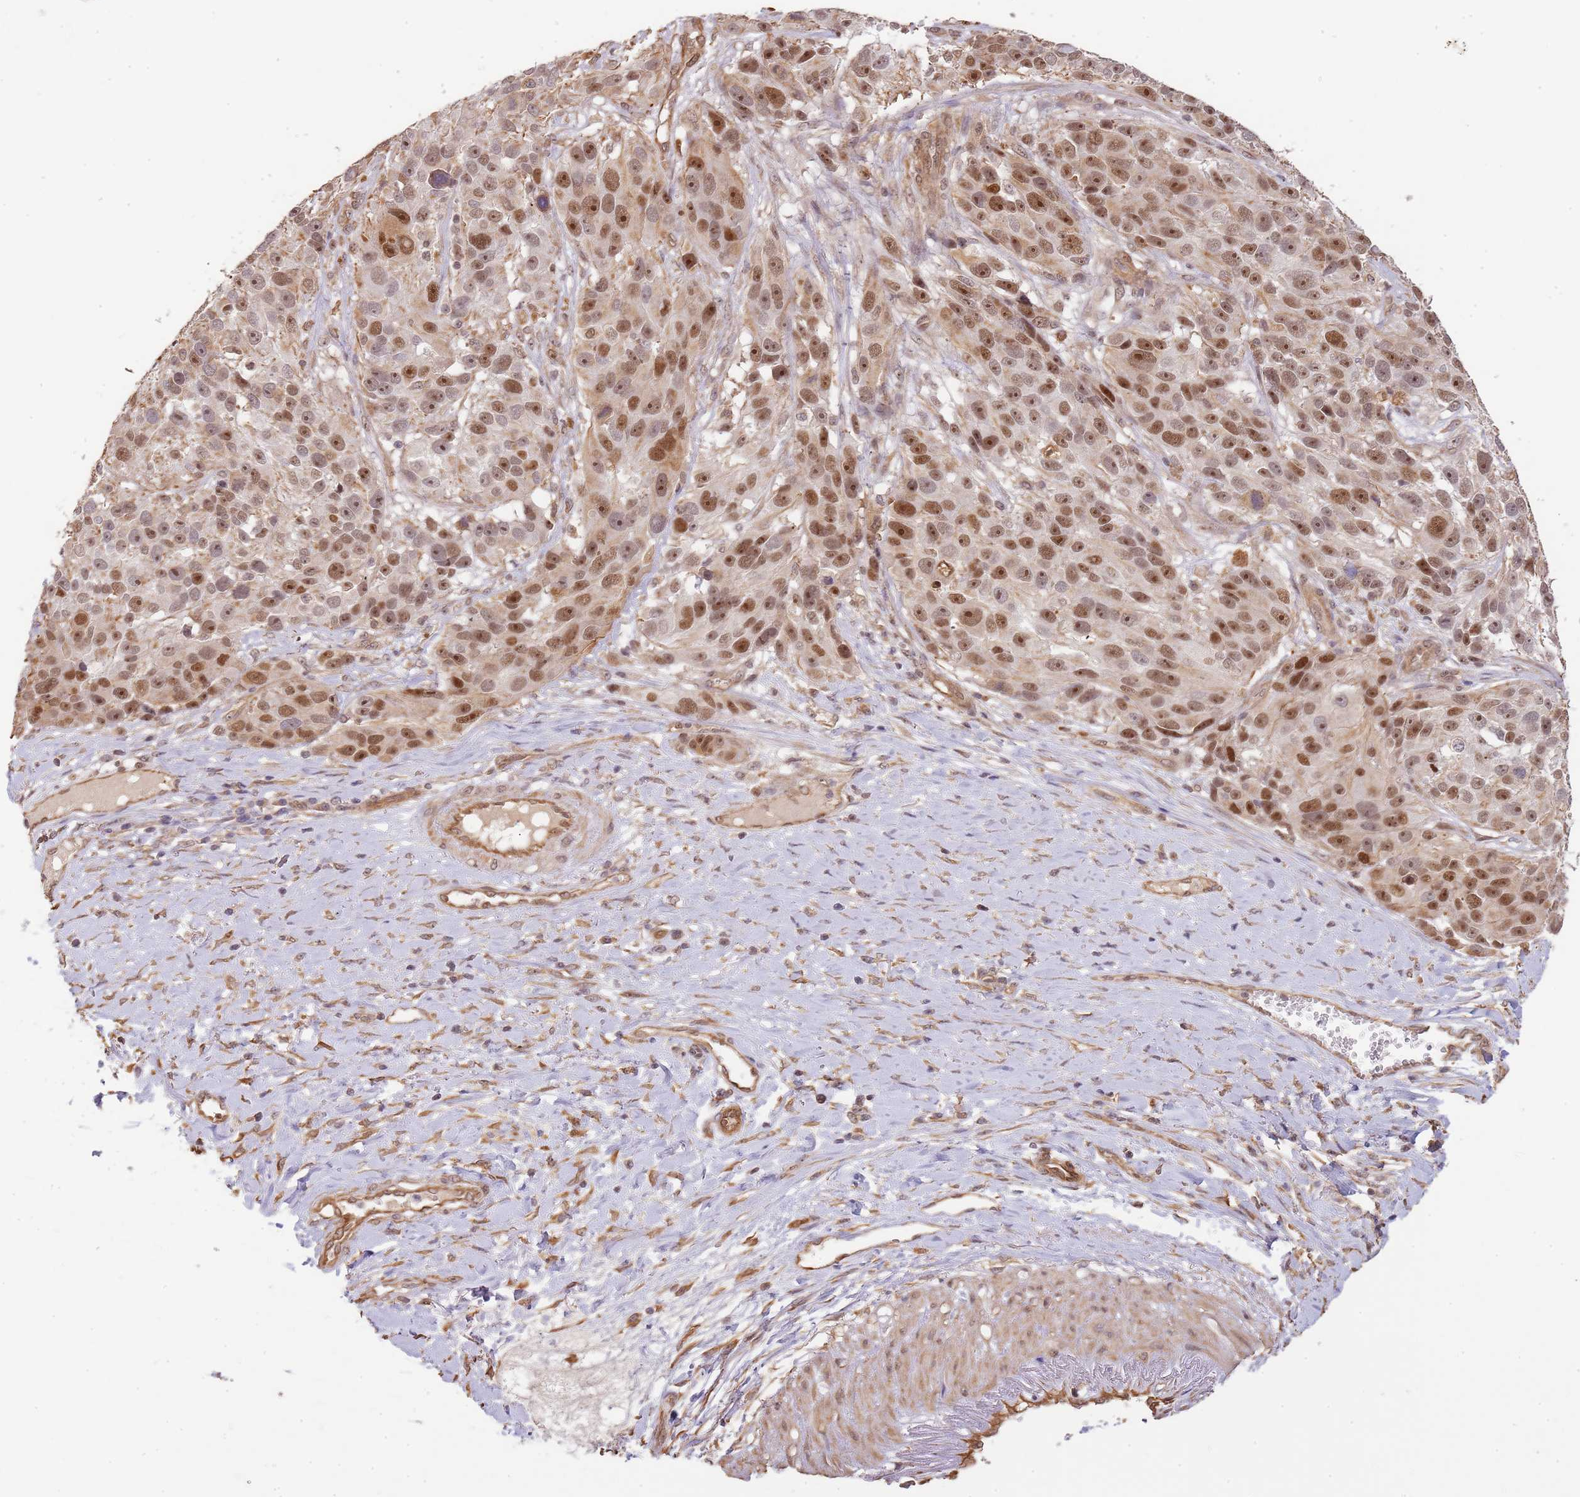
{"staining": {"intensity": "strong", "quantity": ">75%", "location": "nuclear"}, "tissue": "melanoma", "cell_type": "Tumor cells", "image_type": "cancer", "snomed": [{"axis": "morphology", "description": "Malignant melanoma, NOS"}, {"axis": "topography", "description": "Skin"}], "caption": "The image shows staining of malignant melanoma, revealing strong nuclear protein staining (brown color) within tumor cells.", "gene": "SURF2", "patient": {"sex": "male", "age": 84}}